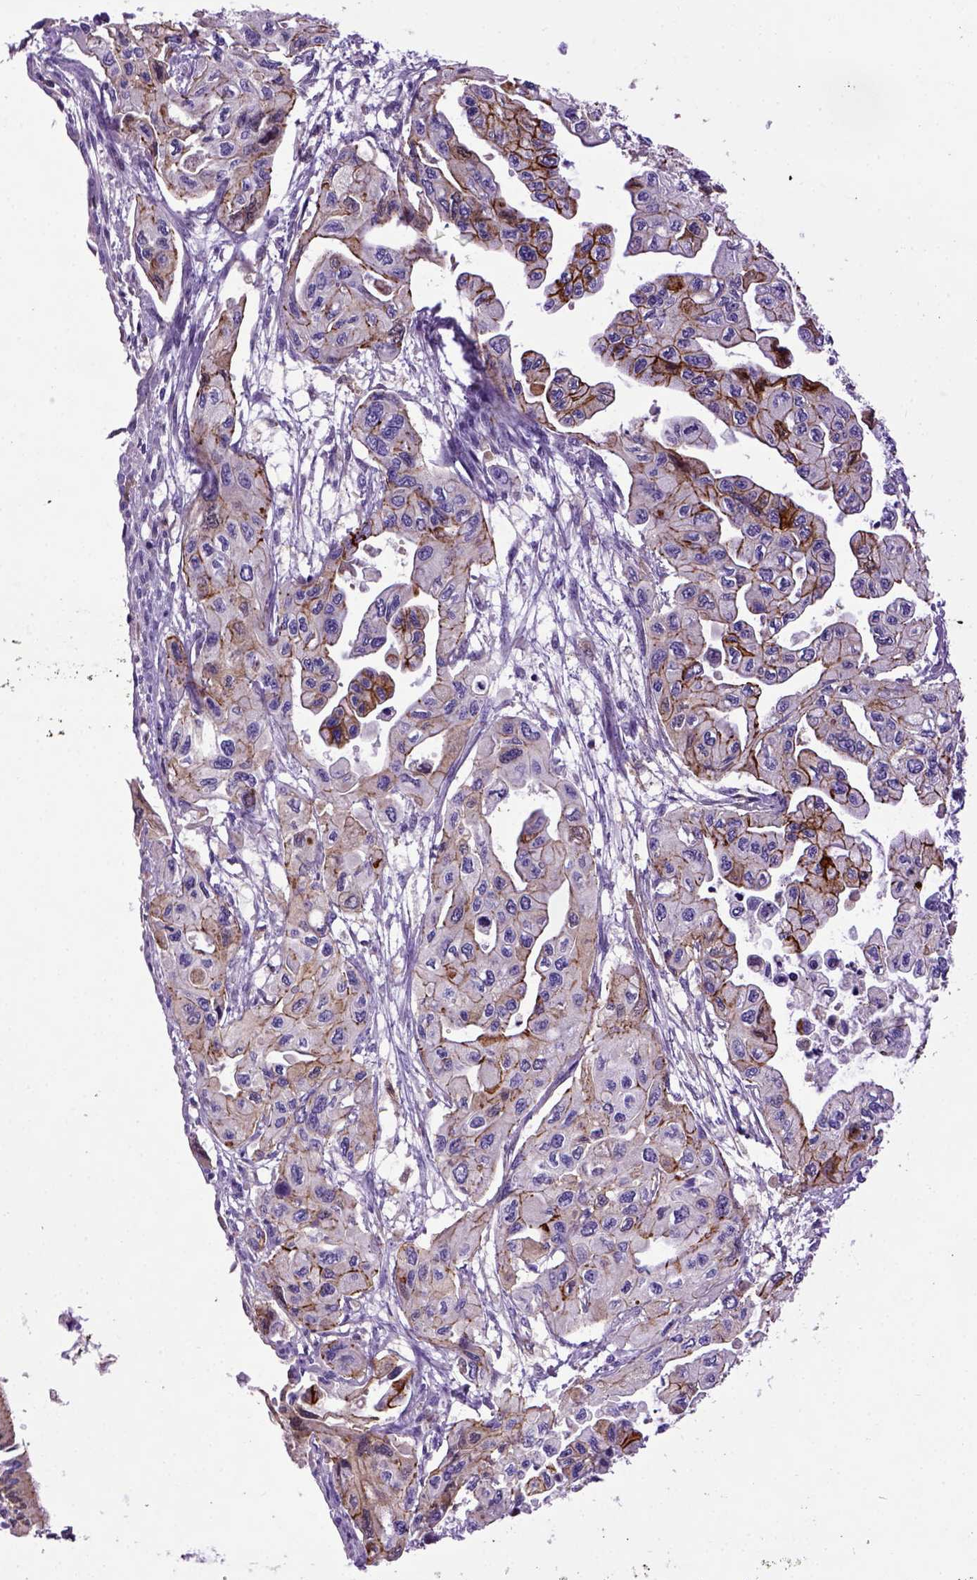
{"staining": {"intensity": "moderate", "quantity": "25%-75%", "location": "cytoplasmic/membranous"}, "tissue": "pancreatic cancer", "cell_type": "Tumor cells", "image_type": "cancer", "snomed": [{"axis": "morphology", "description": "Adenocarcinoma, NOS"}, {"axis": "topography", "description": "Pancreas"}], "caption": "Moderate cytoplasmic/membranous protein positivity is present in approximately 25%-75% of tumor cells in adenocarcinoma (pancreatic). Nuclei are stained in blue.", "gene": "CDH1", "patient": {"sex": "female", "age": 76}}